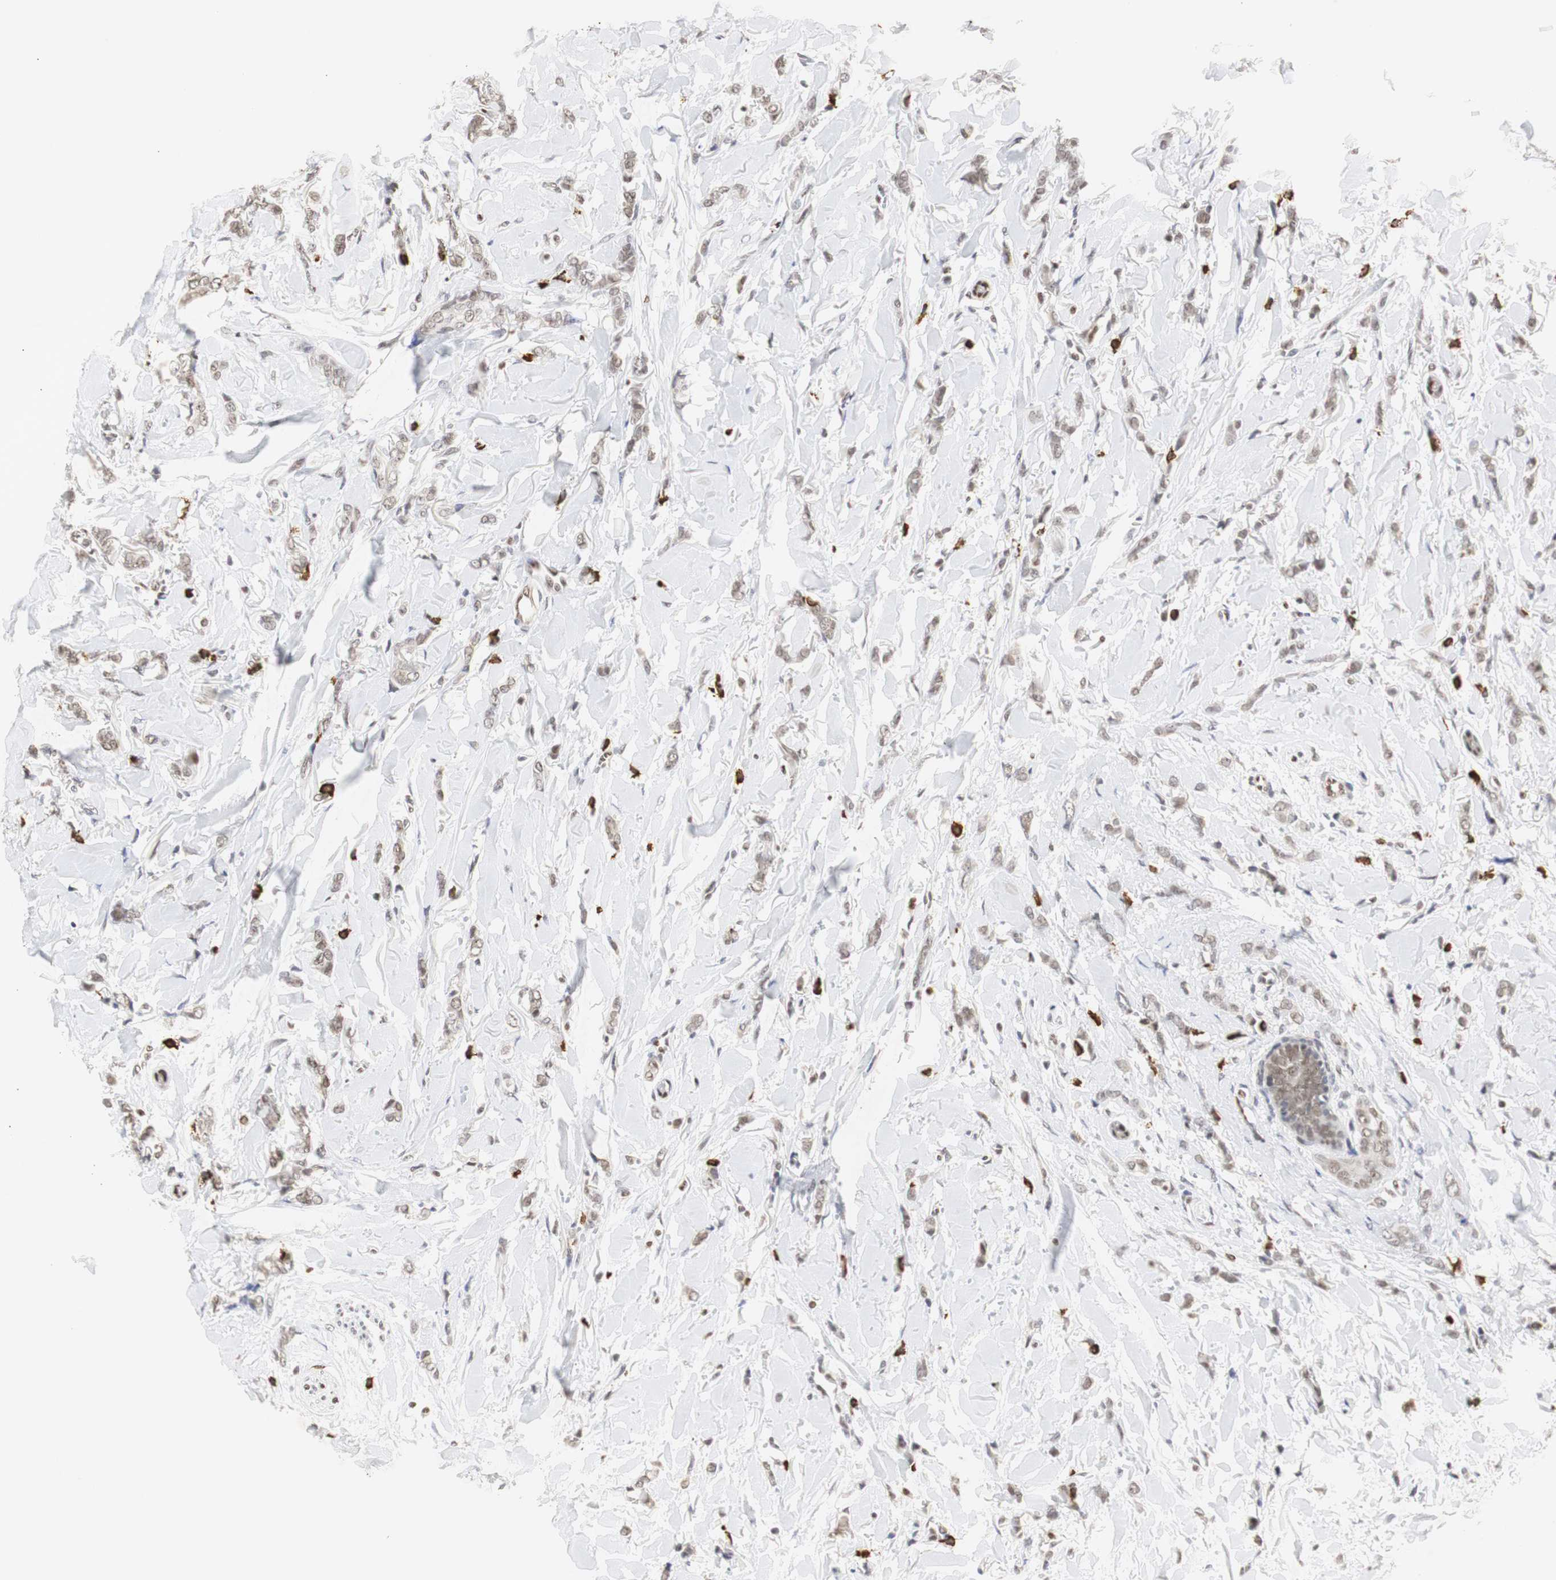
{"staining": {"intensity": "weak", "quantity": "25%-75%", "location": "nuclear"}, "tissue": "breast cancer", "cell_type": "Tumor cells", "image_type": "cancer", "snomed": [{"axis": "morphology", "description": "Lobular carcinoma"}, {"axis": "topography", "description": "Skin"}, {"axis": "topography", "description": "Breast"}], "caption": "Breast cancer tissue demonstrates weak nuclear staining in about 25%-75% of tumor cells, visualized by immunohistochemistry. Nuclei are stained in blue.", "gene": "ZFC3H1", "patient": {"sex": "female", "age": 46}}